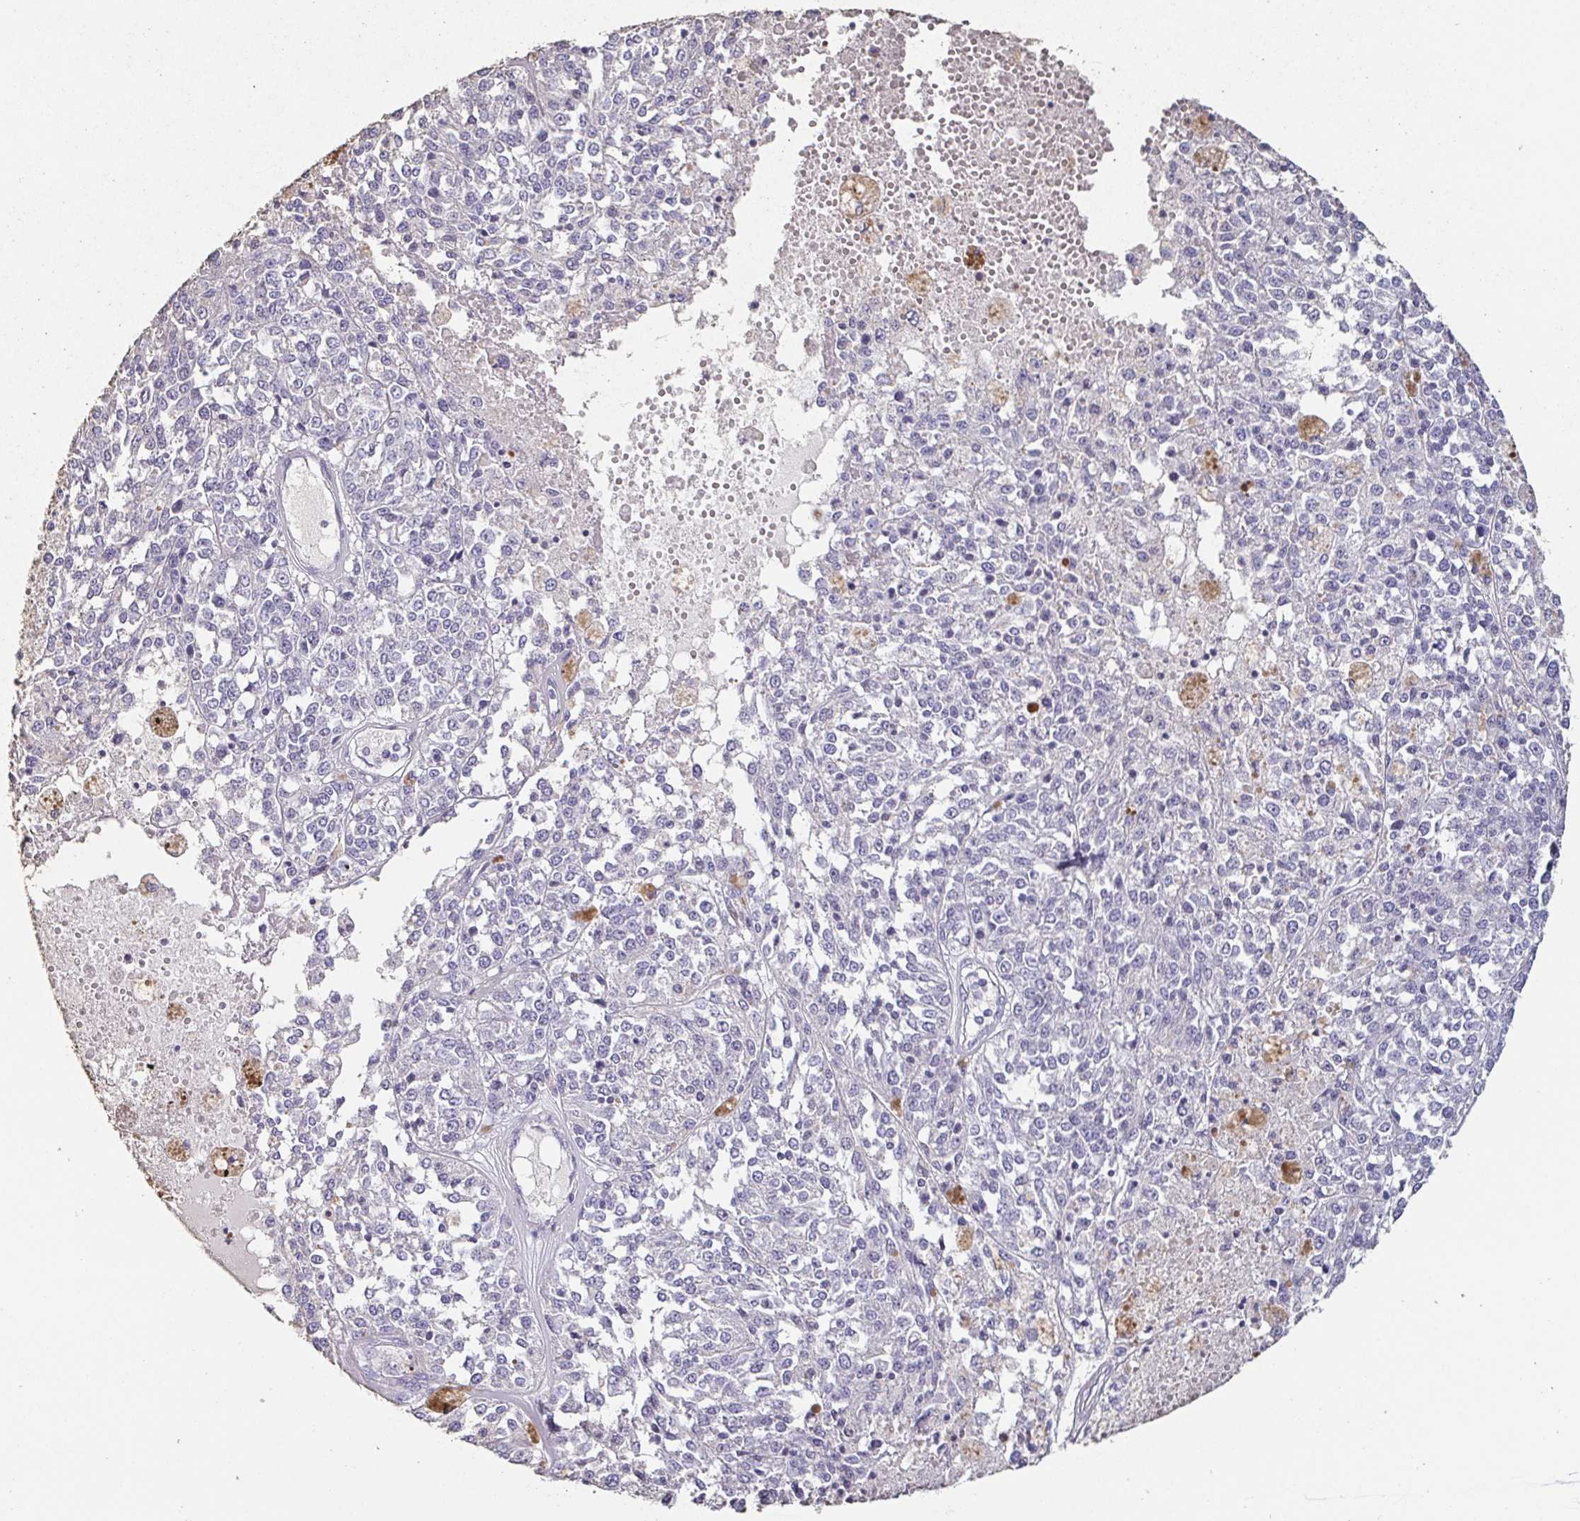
{"staining": {"intensity": "negative", "quantity": "none", "location": "none"}, "tissue": "melanoma", "cell_type": "Tumor cells", "image_type": "cancer", "snomed": [{"axis": "morphology", "description": "Malignant melanoma, Metastatic site"}, {"axis": "topography", "description": "Lymph node"}], "caption": "The image demonstrates no staining of tumor cells in melanoma.", "gene": "BPIFA2", "patient": {"sex": "female", "age": 64}}